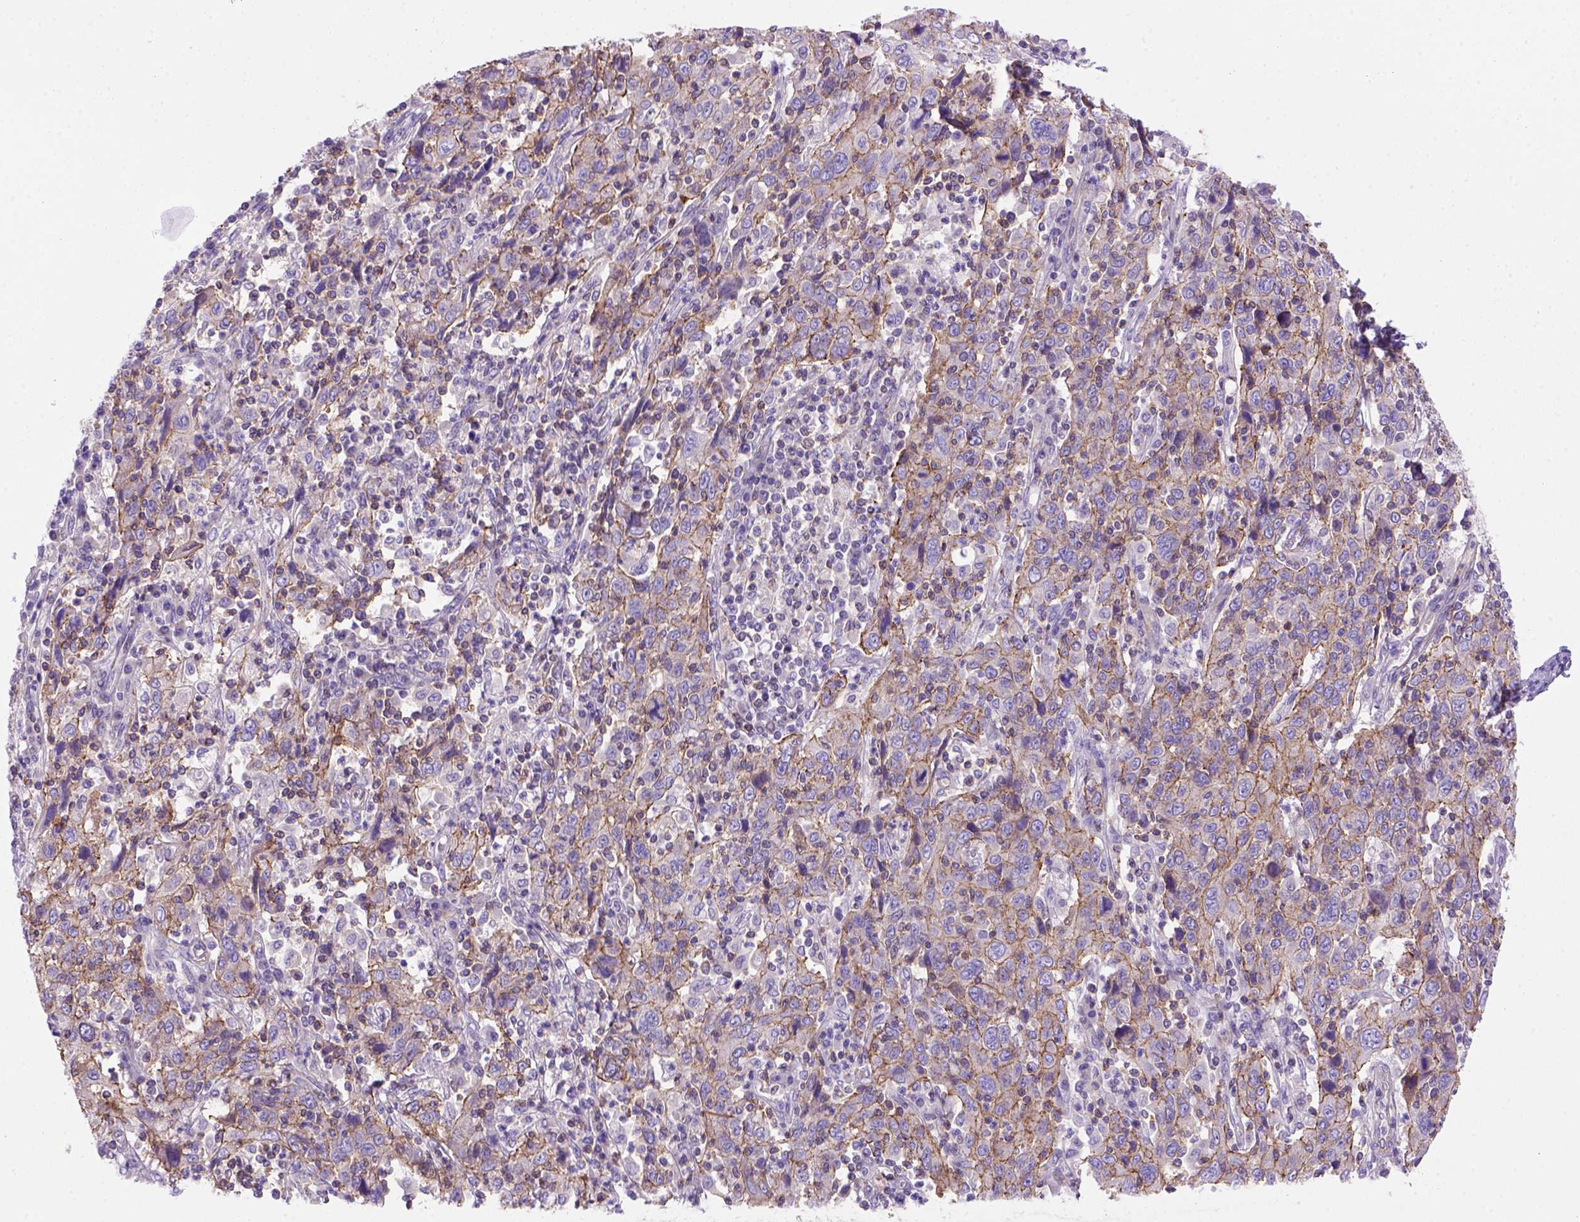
{"staining": {"intensity": "moderate", "quantity": ">75%", "location": "cytoplasmic/membranous"}, "tissue": "cervical cancer", "cell_type": "Tumor cells", "image_type": "cancer", "snomed": [{"axis": "morphology", "description": "Squamous cell carcinoma, NOS"}, {"axis": "topography", "description": "Cervix"}], "caption": "This photomicrograph shows cervical cancer stained with immunohistochemistry (IHC) to label a protein in brown. The cytoplasmic/membranous of tumor cells show moderate positivity for the protein. Nuclei are counter-stained blue.", "gene": "PEX12", "patient": {"sex": "female", "age": 46}}